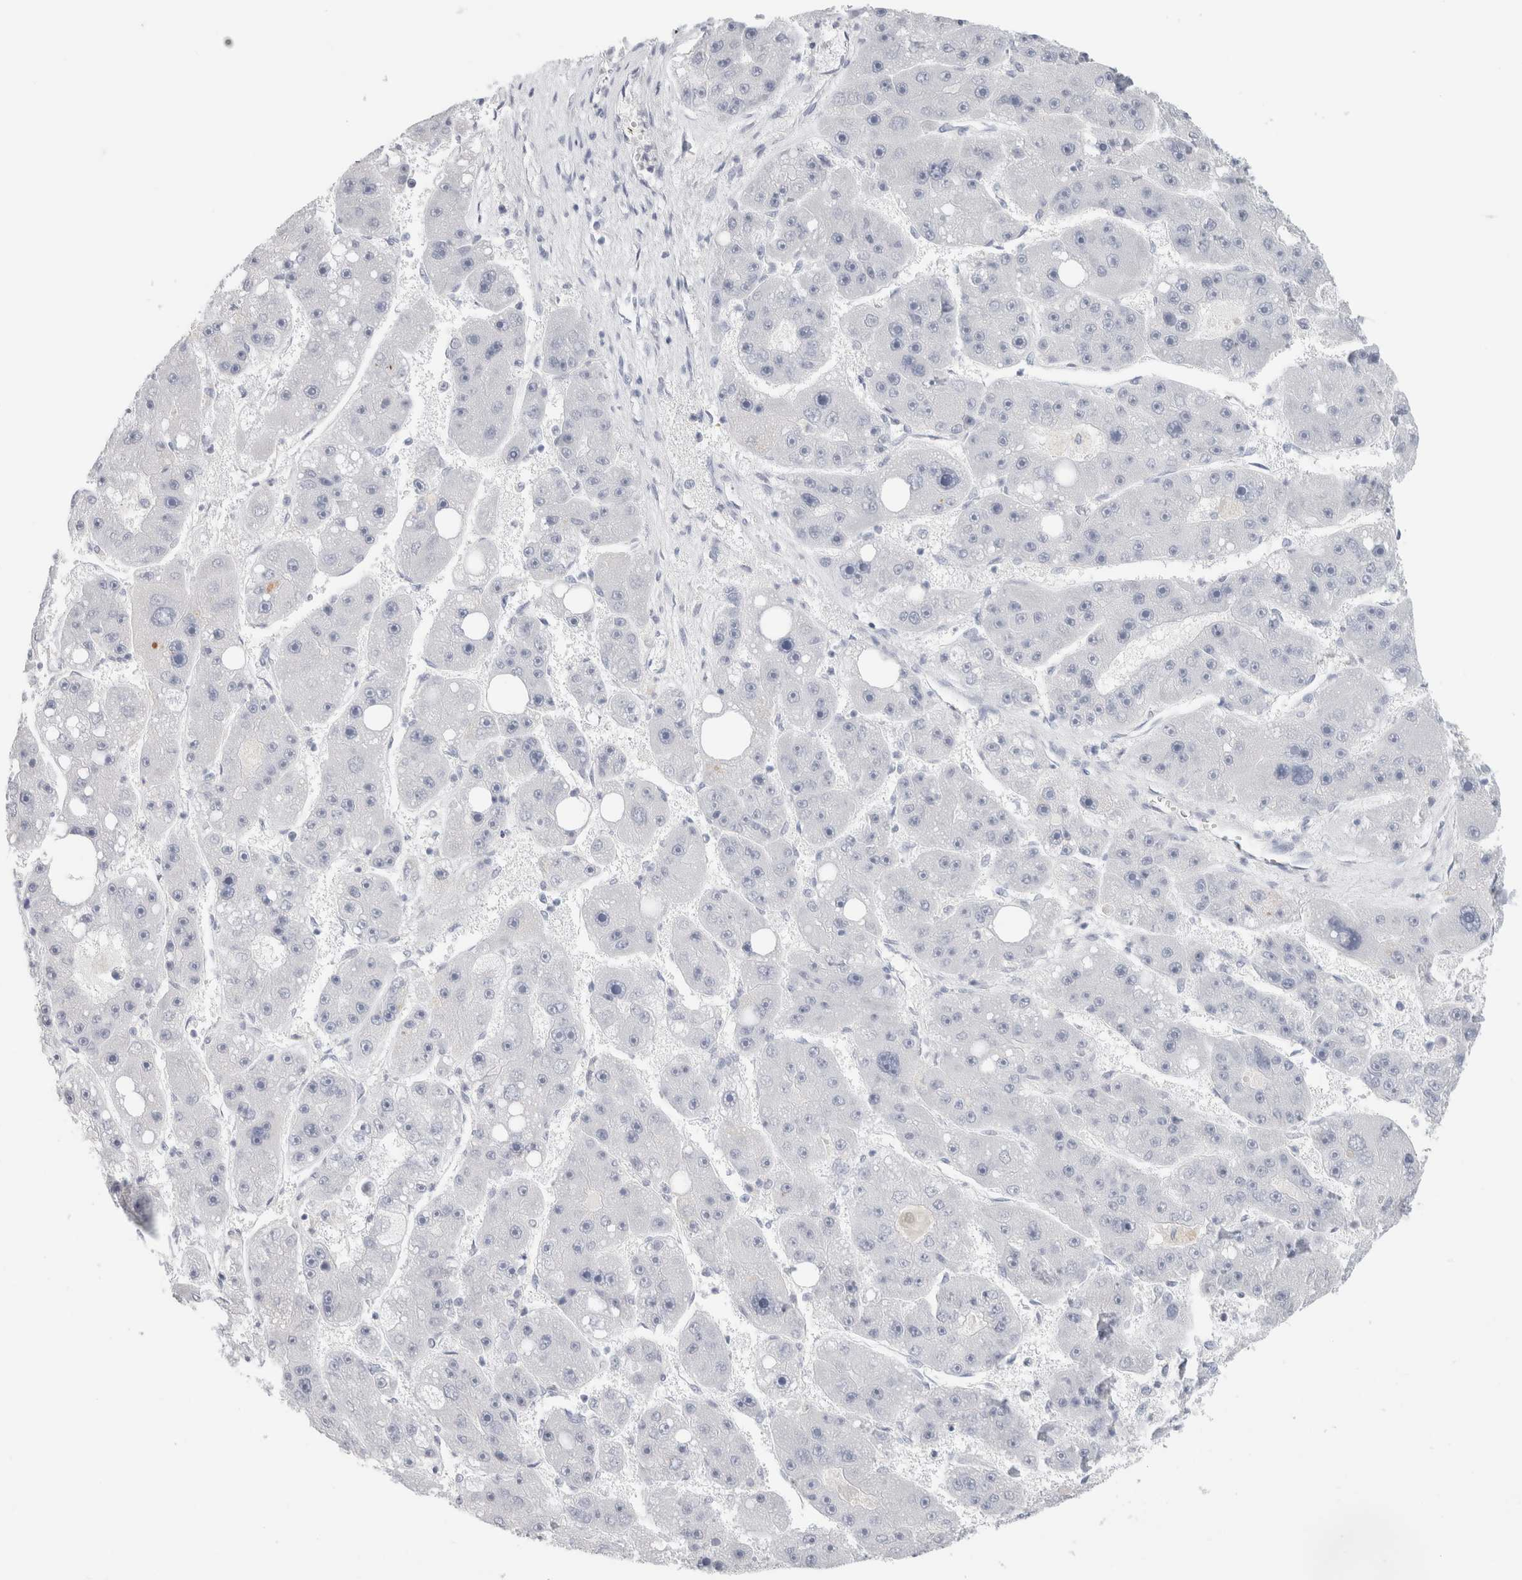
{"staining": {"intensity": "negative", "quantity": "none", "location": "none"}, "tissue": "liver cancer", "cell_type": "Tumor cells", "image_type": "cancer", "snomed": [{"axis": "morphology", "description": "Carcinoma, Hepatocellular, NOS"}, {"axis": "topography", "description": "Liver"}], "caption": "There is no significant positivity in tumor cells of liver hepatocellular carcinoma.", "gene": "IL6", "patient": {"sex": "female", "age": 61}}